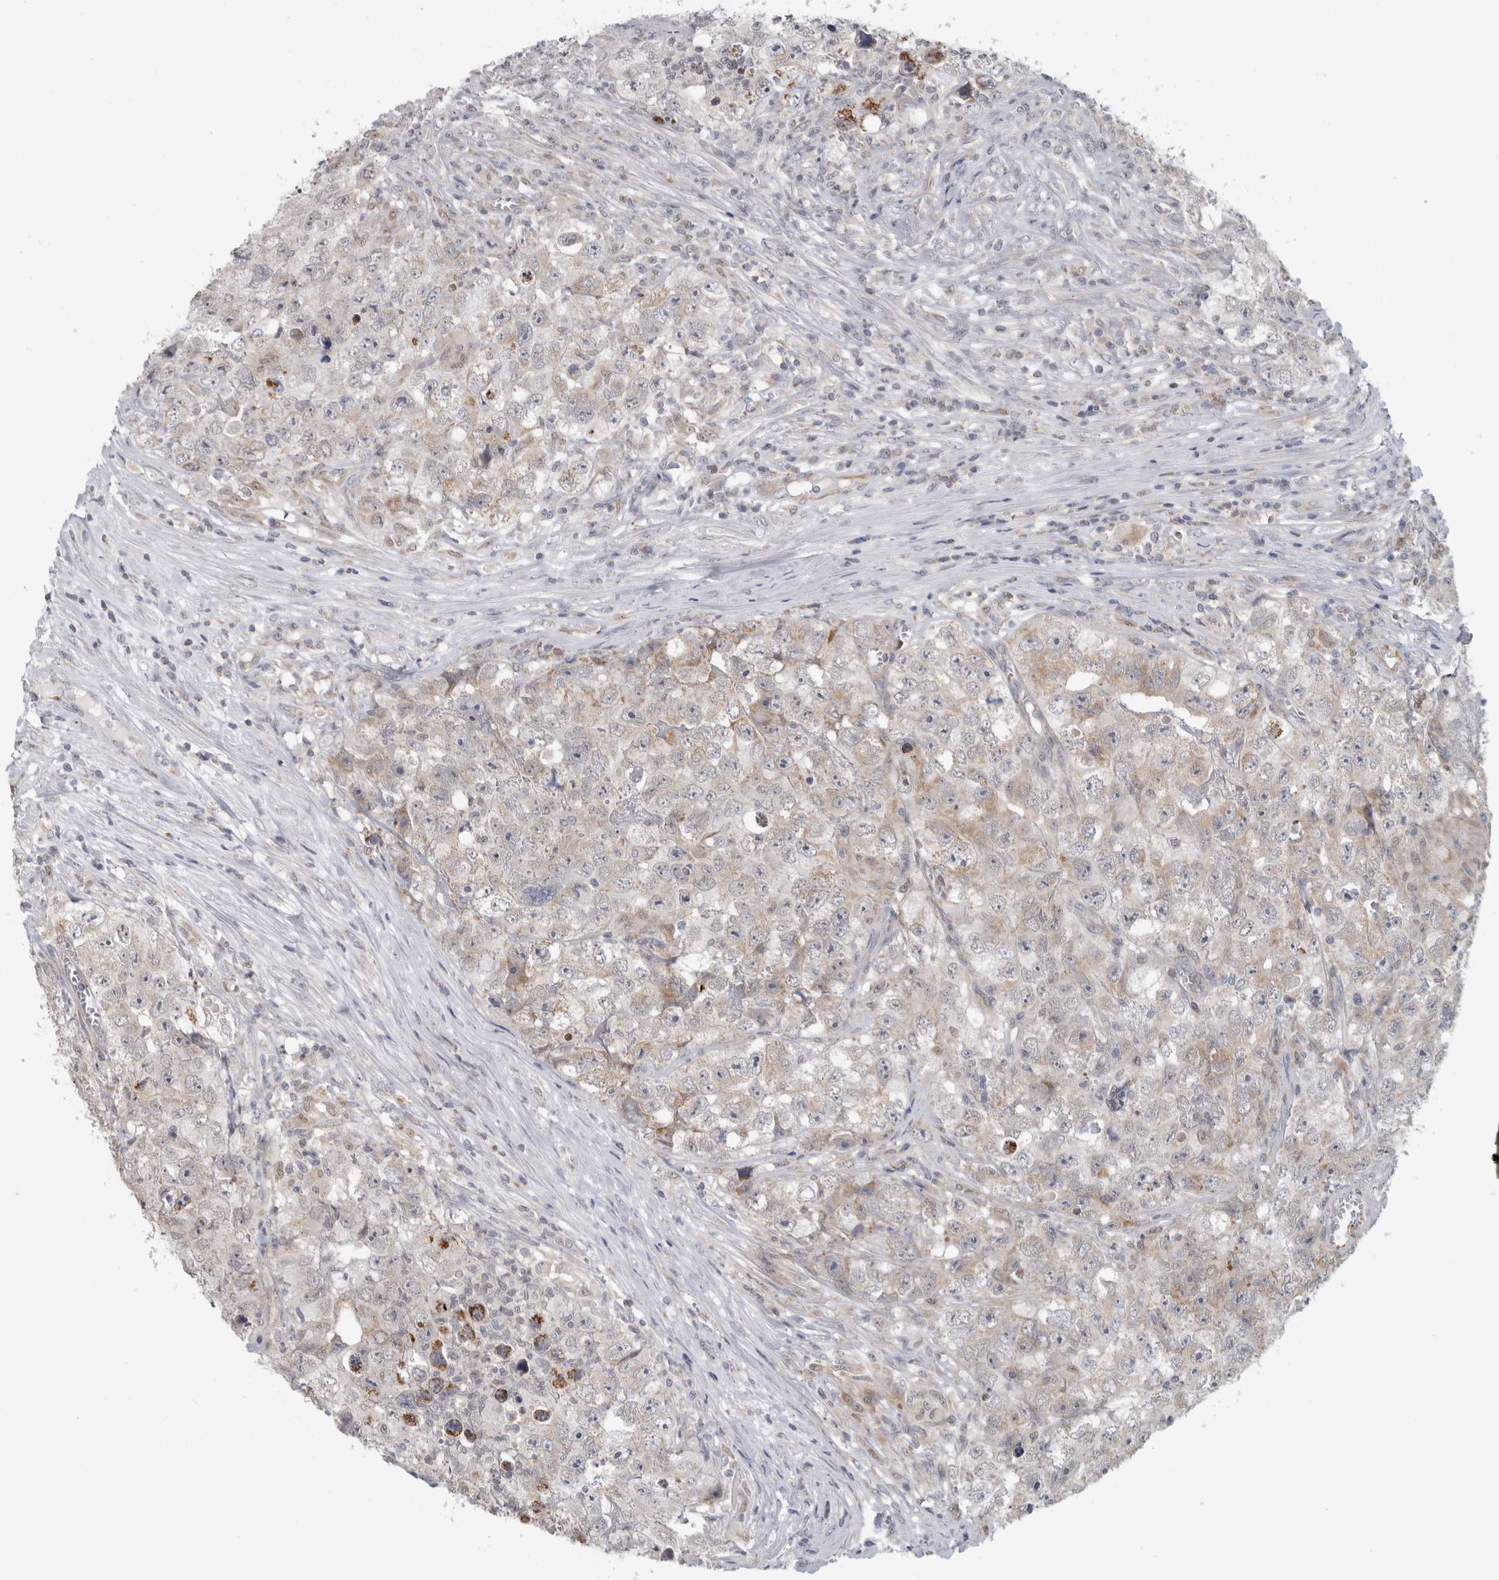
{"staining": {"intensity": "weak", "quantity": "<25%", "location": "cytoplasmic/membranous"}, "tissue": "testis cancer", "cell_type": "Tumor cells", "image_type": "cancer", "snomed": [{"axis": "morphology", "description": "Seminoma, NOS"}, {"axis": "morphology", "description": "Carcinoma, Embryonal, NOS"}, {"axis": "topography", "description": "Testis"}], "caption": "This is an IHC photomicrograph of testis cancer. There is no positivity in tumor cells.", "gene": "RAB18", "patient": {"sex": "male", "age": 43}}